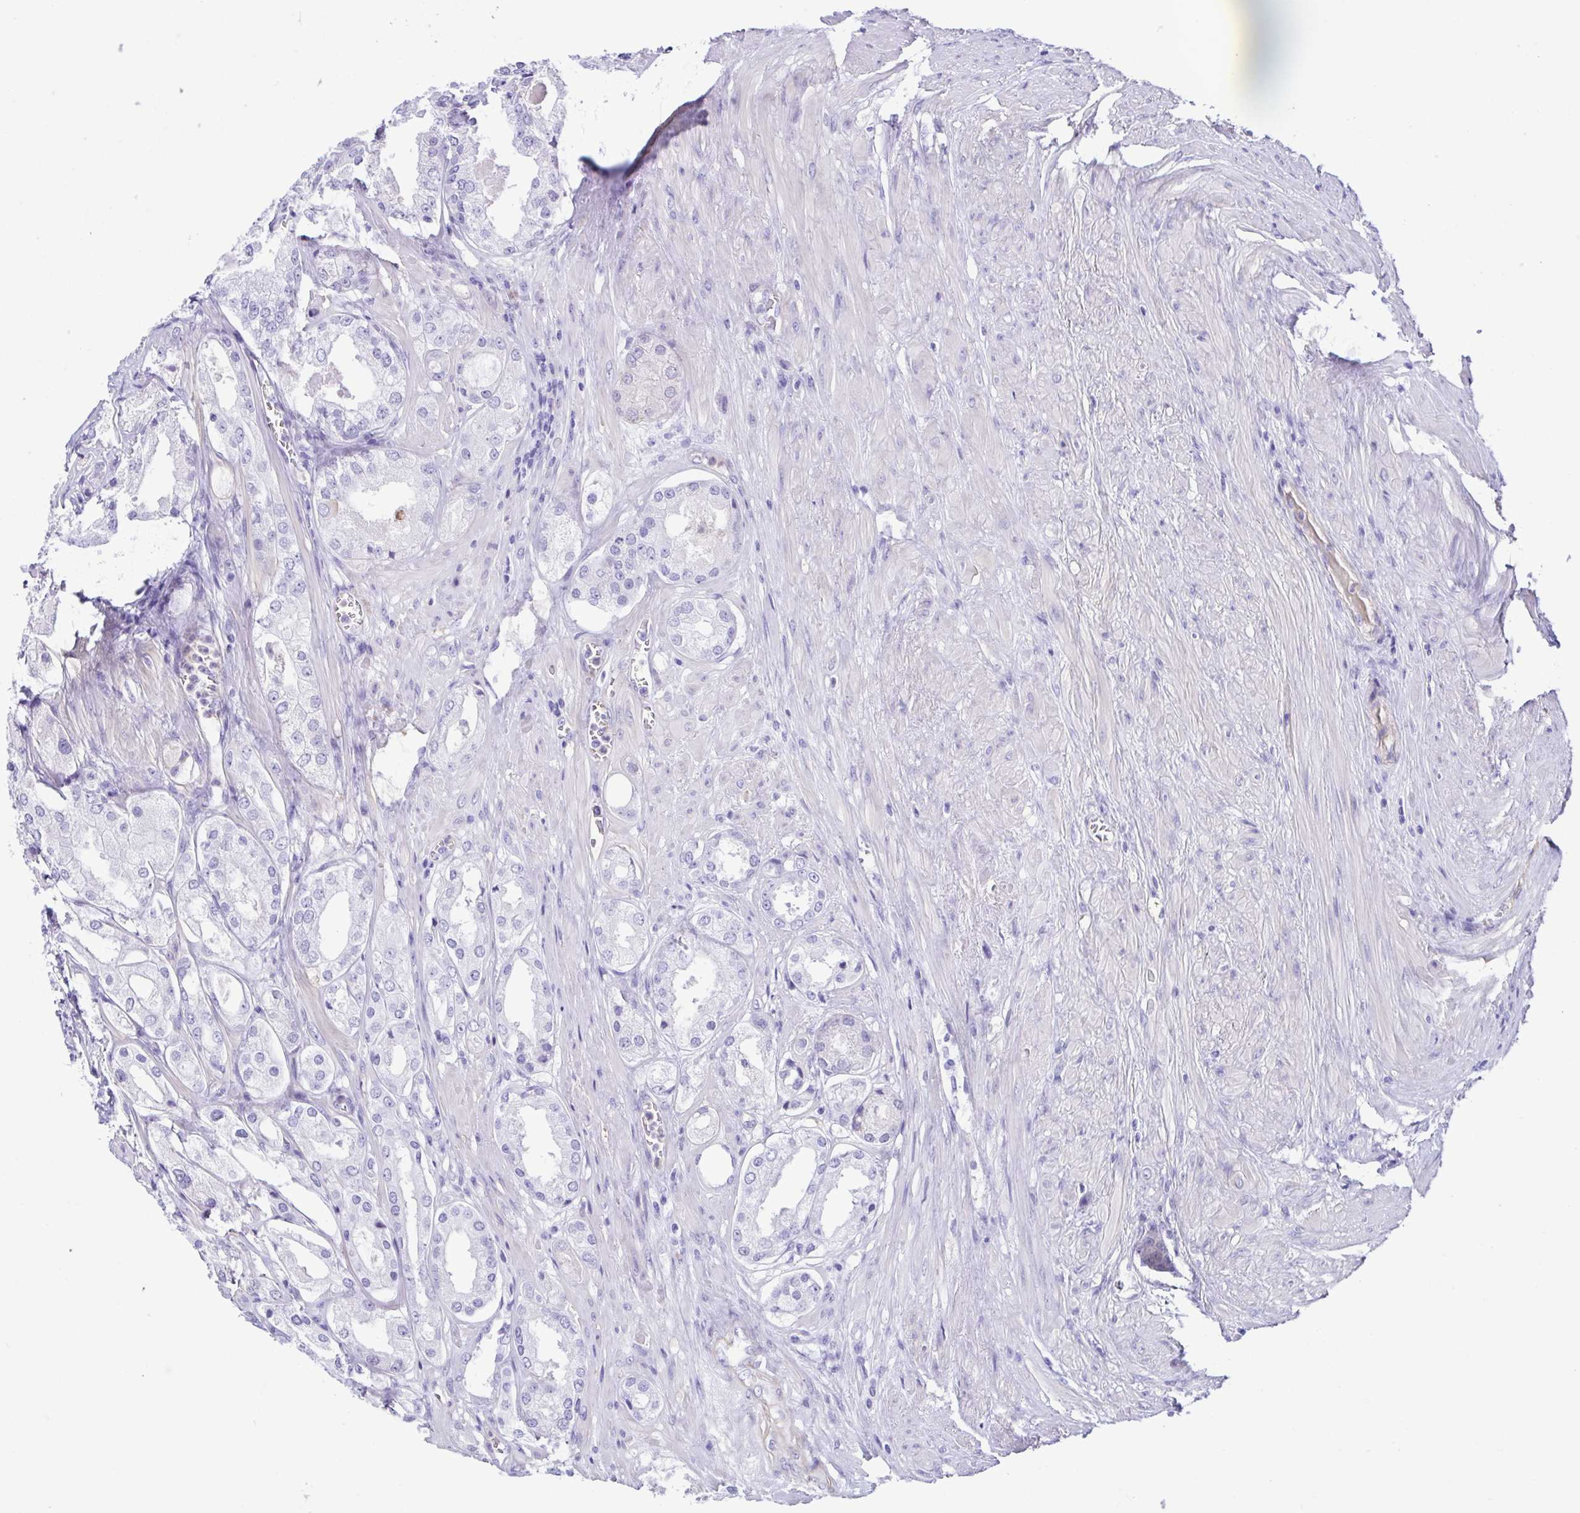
{"staining": {"intensity": "negative", "quantity": "none", "location": "none"}, "tissue": "prostate cancer", "cell_type": "Tumor cells", "image_type": "cancer", "snomed": [{"axis": "morphology", "description": "Adenocarcinoma, Low grade"}, {"axis": "topography", "description": "Prostate"}], "caption": "Tumor cells are negative for brown protein staining in prostate cancer.", "gene": "CYP11B1", "patient": {"sex": "male", "age": 68}}